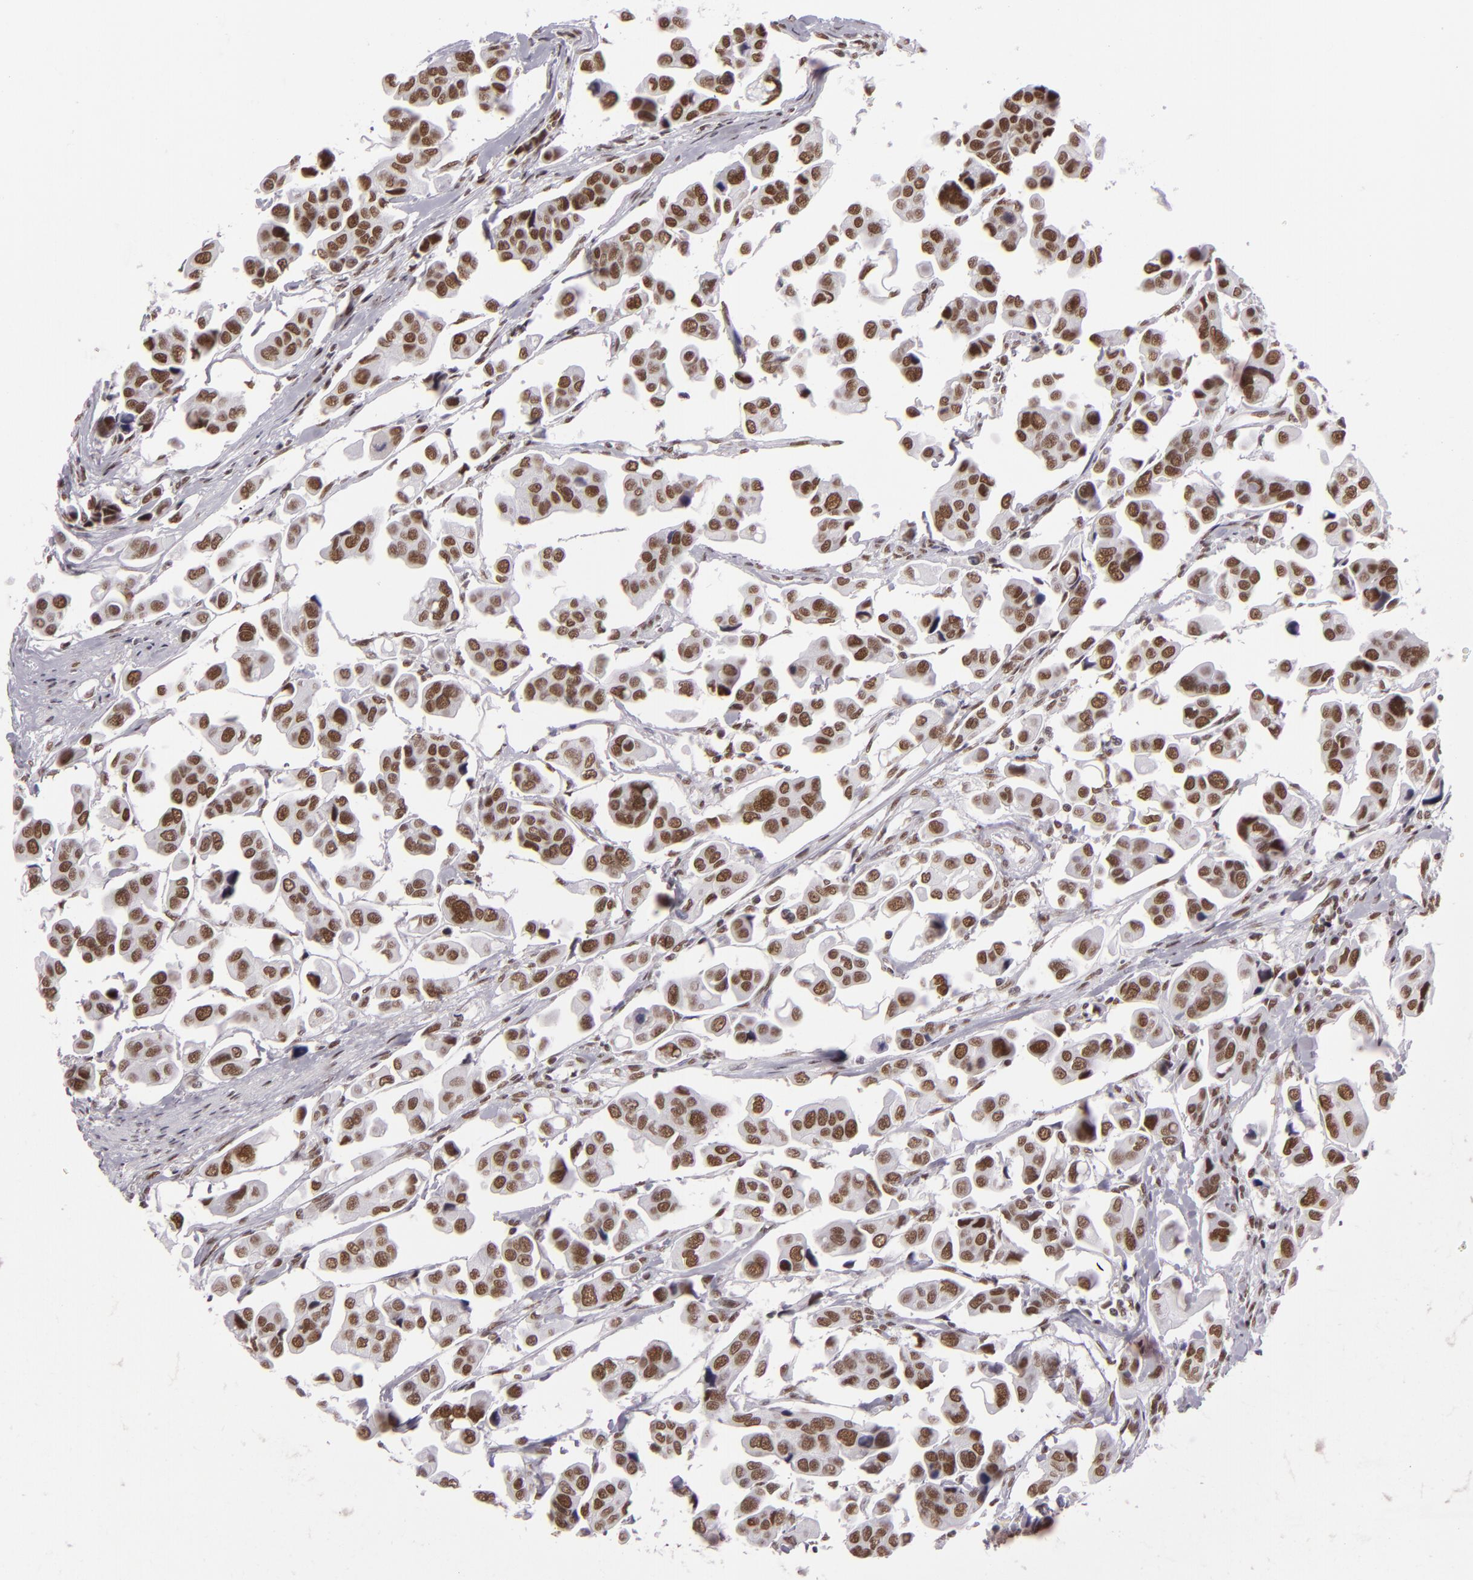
{"staining": {"intensity": "strong", "quantity": ">75%", "location": "nuclear"}, "tissue": "urothelial cancer", "cell_type": "Tumor cells", "image_type": "cancer", "snomed": [{"axis": "morphology", "description": "Adenocarcinoma, NOS"}, {"axis": "topography", "description": "Urinary bladder"}], "caption": "Urothelial cancer tissue exhibits strong nuclear expression in about >75% of tumor cells, visualized by immunohistochemistry. (Brightfield microscopy of DAB IHC at high magnification).", "gene": "BRD8", "patient": {"sex": "male", "age": 61}}